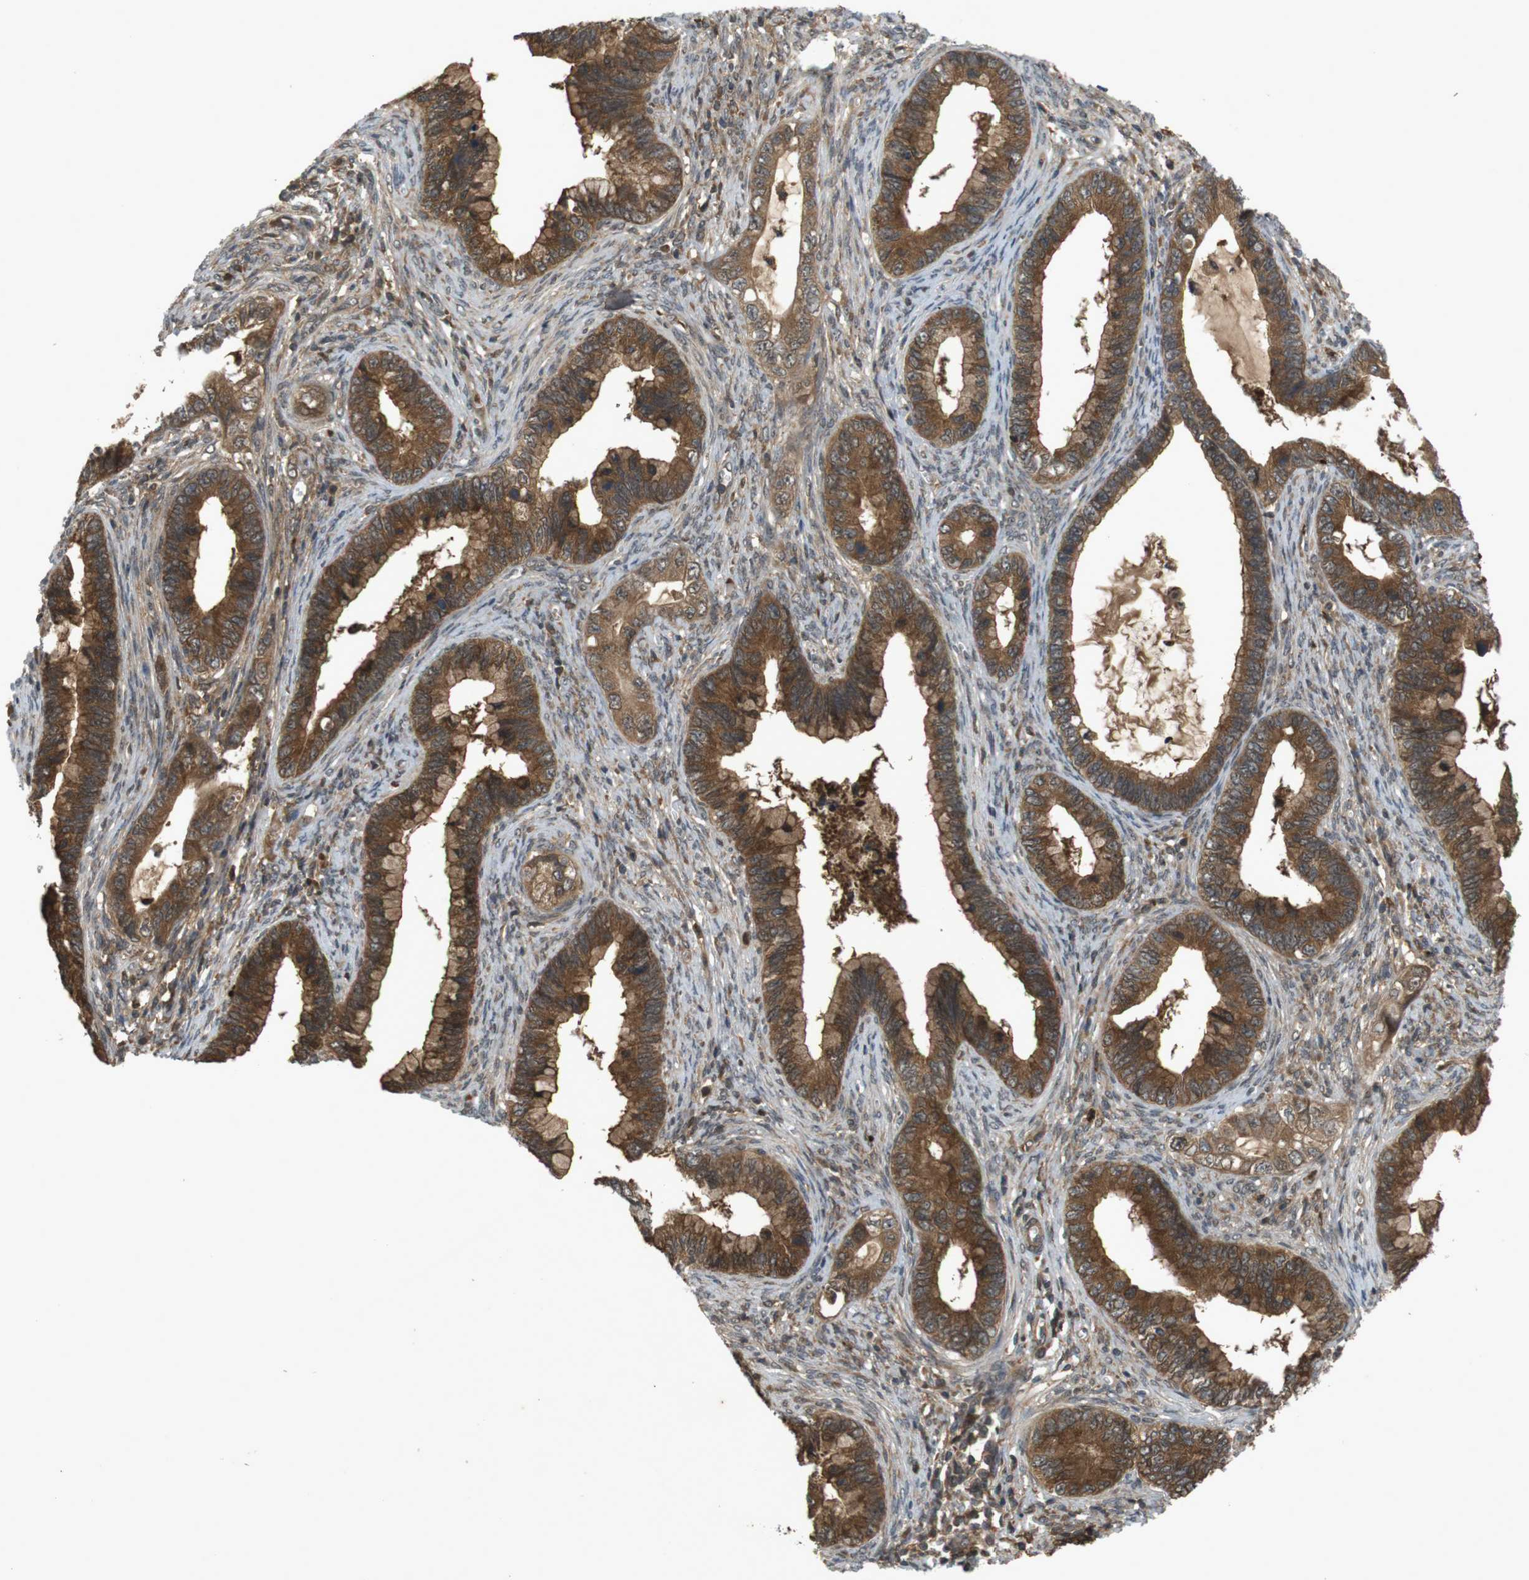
{"staining": {"intensity": "strong", "quantity": ">75%", "location": "cytoplasmic/membranous"}, "tissue": "cervical cancer", "cell_type": "Tumor cells", "image_type": "cancer", "snomed": [{"axis": "morphology", "description": "Adenocarcinoma, NOS"}, {"axis": "topography", "description": "Cervix"}], "caption": "IHC histopathology image of adenocarcinoma (cervical) stained for a protein (brown), which reveals high levels of strong cytoplasmic/membranous positivity in about >75% of tumor cells.", "gene": "NFKBIE", "patient": {"sex": "female", "age": 44}}